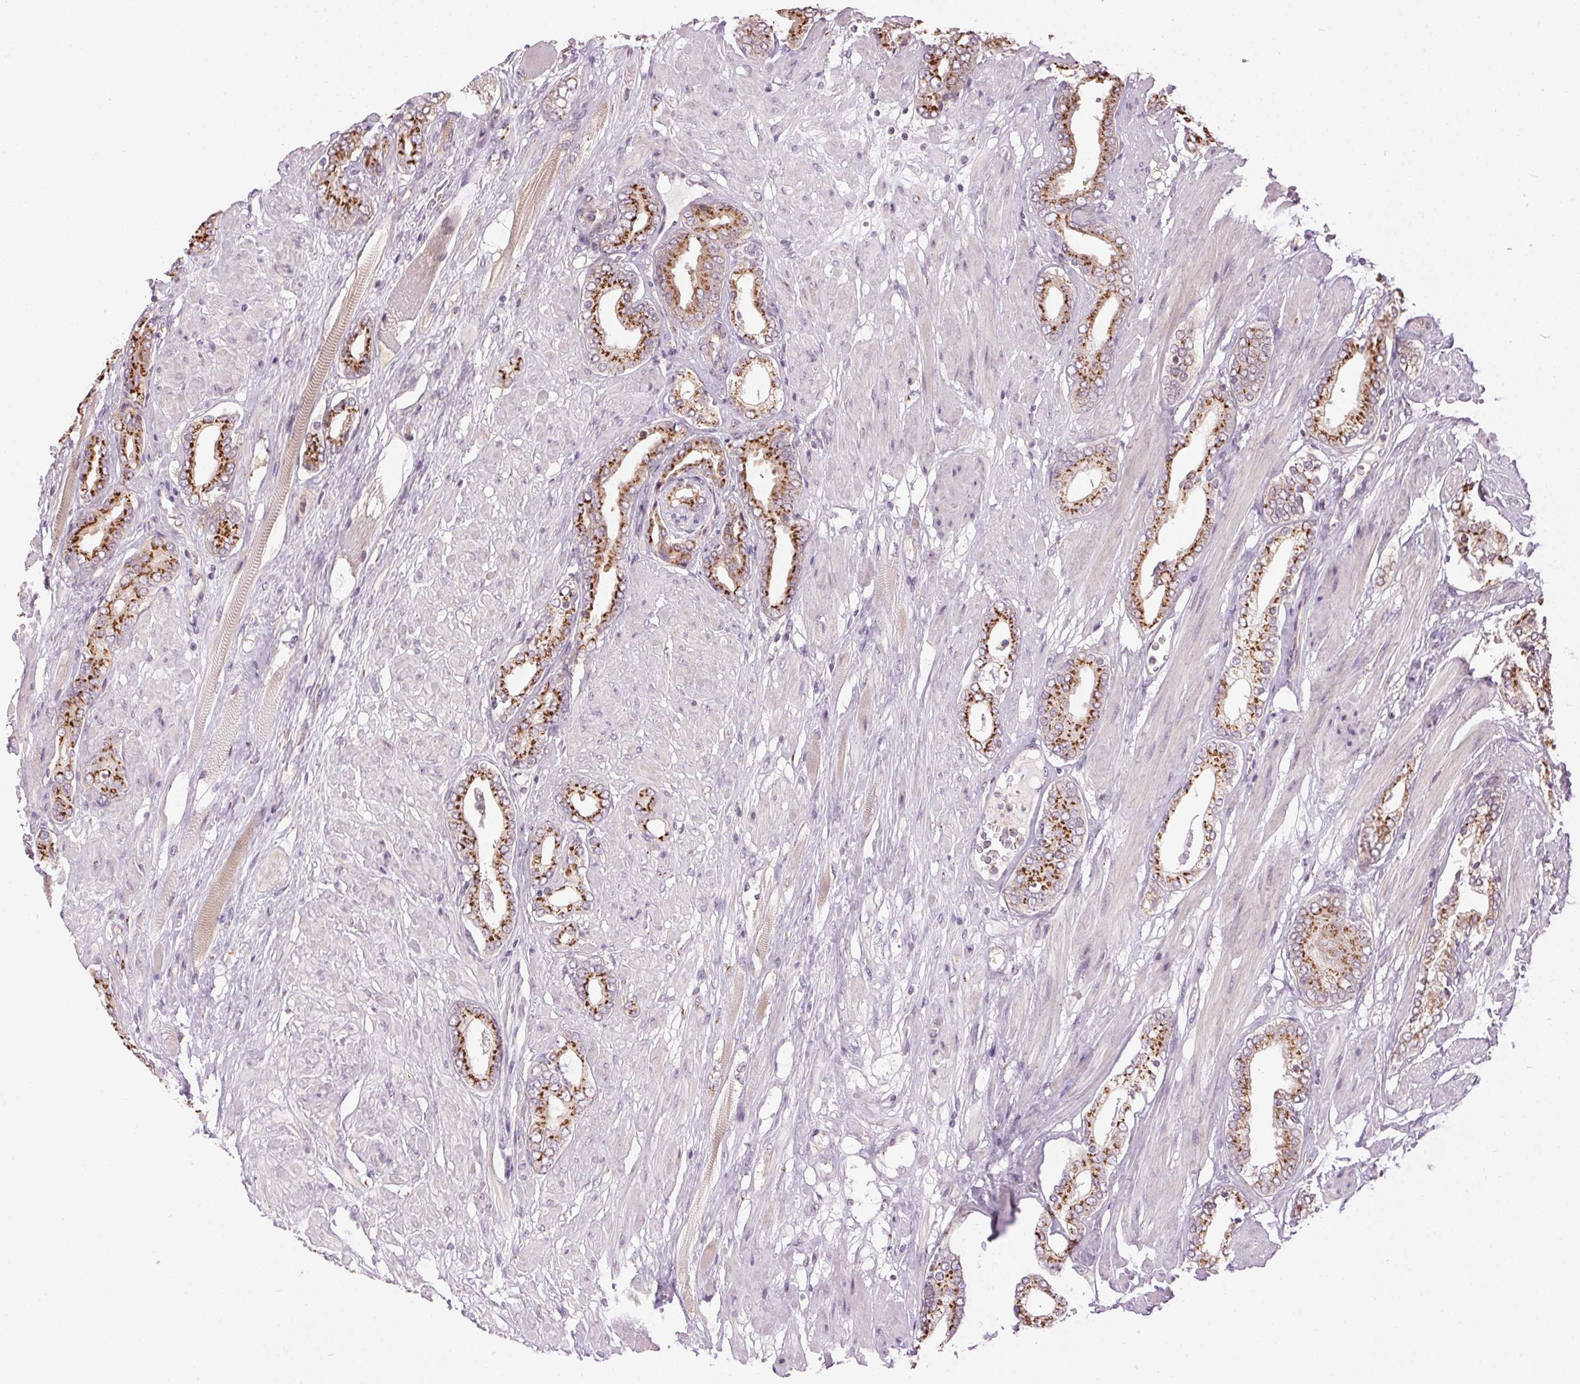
{"staining": {"intensity": "strong", "quantity": "25%-75%", "location": "cytoplasmic/membranous"}, "tissue": "prostate cancer", "cell_type": "Tumor cells", "image_type": "cancer", "snomed": [{"axis": "morphology", "description": "Adenocarcinoma, High grade"}, {"axis": "topography", "description": "Prostate"}], "caption": "This micrograph reveals immunohistochemistry (IHC) staining of human prostate cancer (adenocarcinoma (high-grade)), with high strong cytoplasmic/membranous expression in about 25%-75% of tumor cells.", "gene": "GOLPH3", "patient": {"sex": "male", "age": 56}}